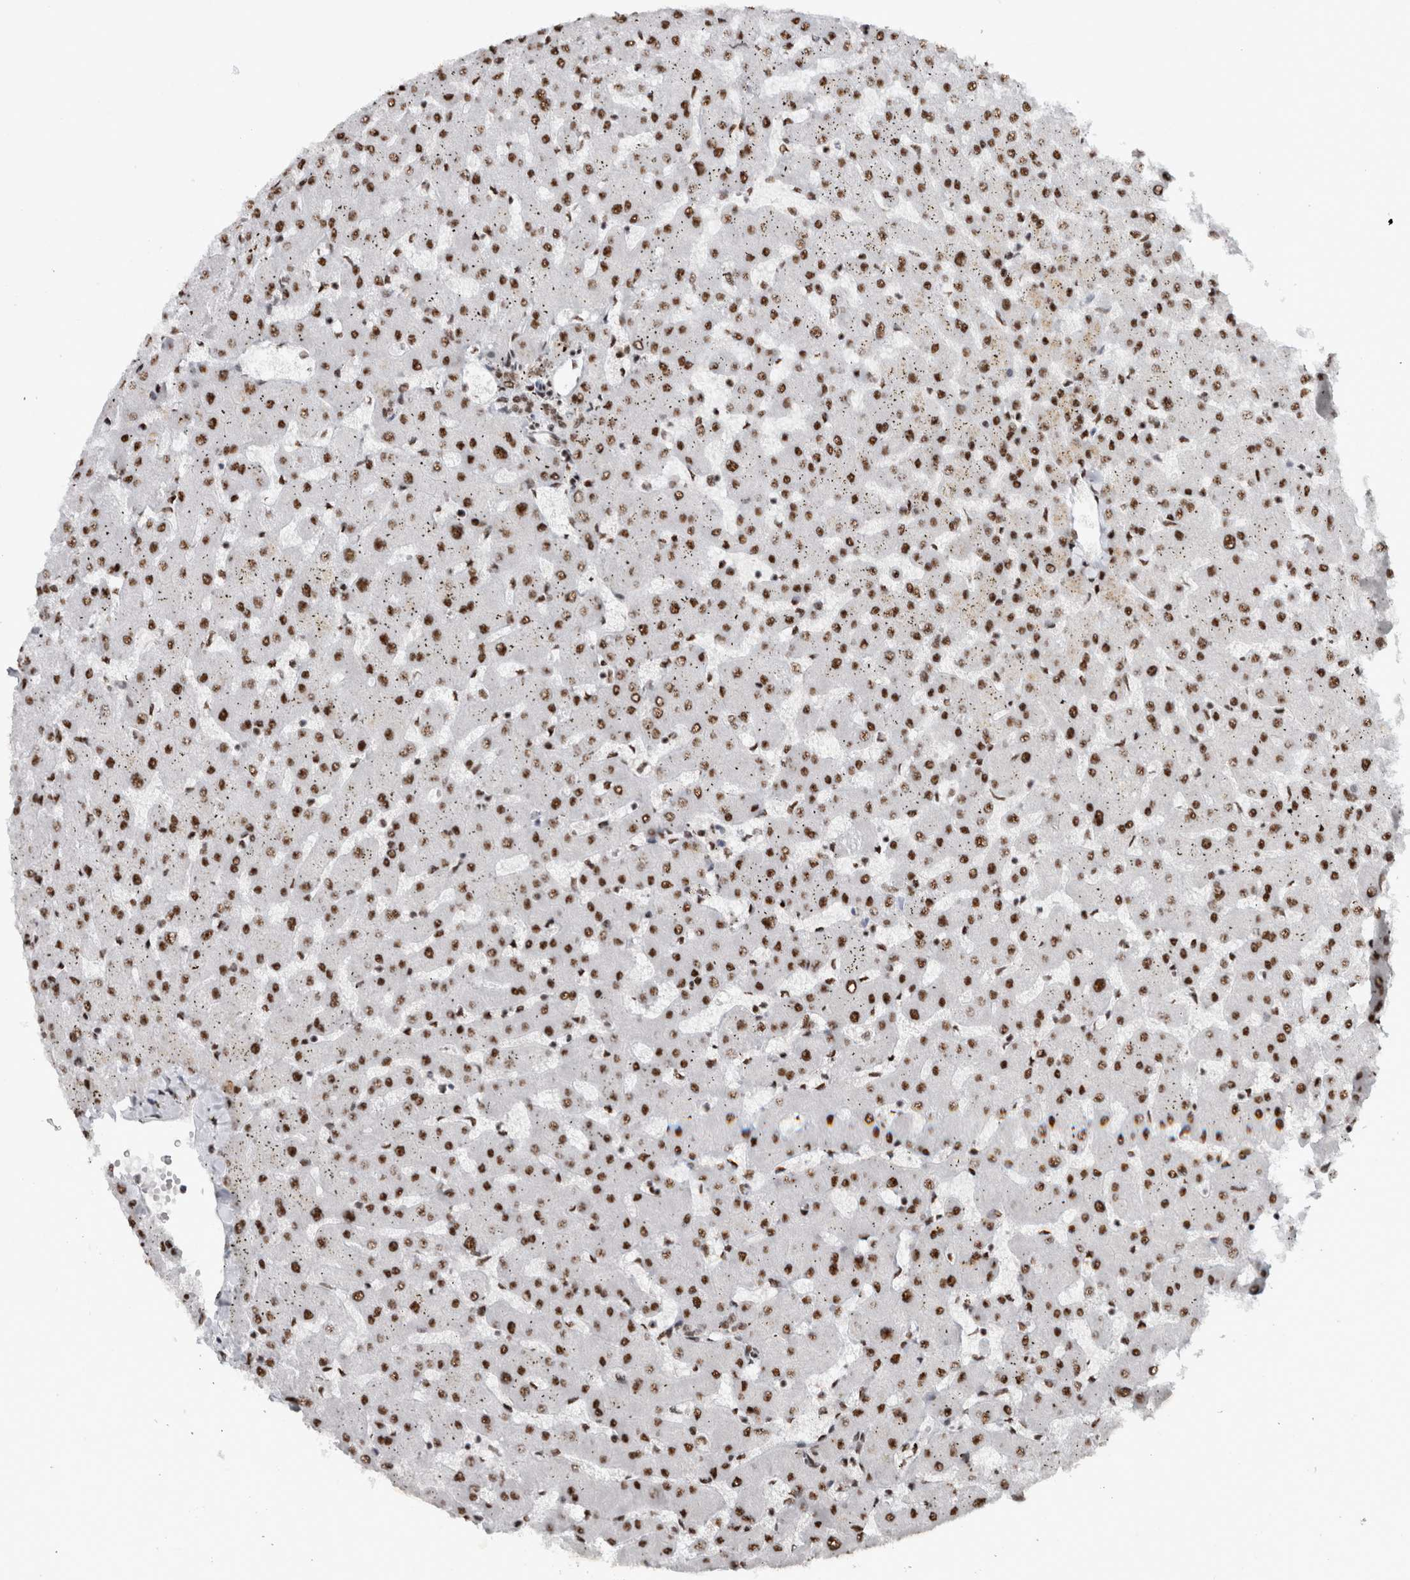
{"staining": {"intensity": "moderate", "quantity": ">75%", "location": "nuclear"}, "tissue": "liver", "cell_type": "Cholangiocytes", "image_type": "normal", "snomed": [{"axis": "morphology", "description": "Normal tissue, NOS"}, {"axis": "topography", "description": "Liver"}], "caption": "Immunohistochemistry (IHC) image of unremarkable liver: human liver stained using IHC exhibits medium levels of moderate protein expression localized specifically in the nuclear of cholangiocytes, appearing as a nuclear brown color.", "gene": "MKNK1", "patient": {"sex": "female", "age": 63}}